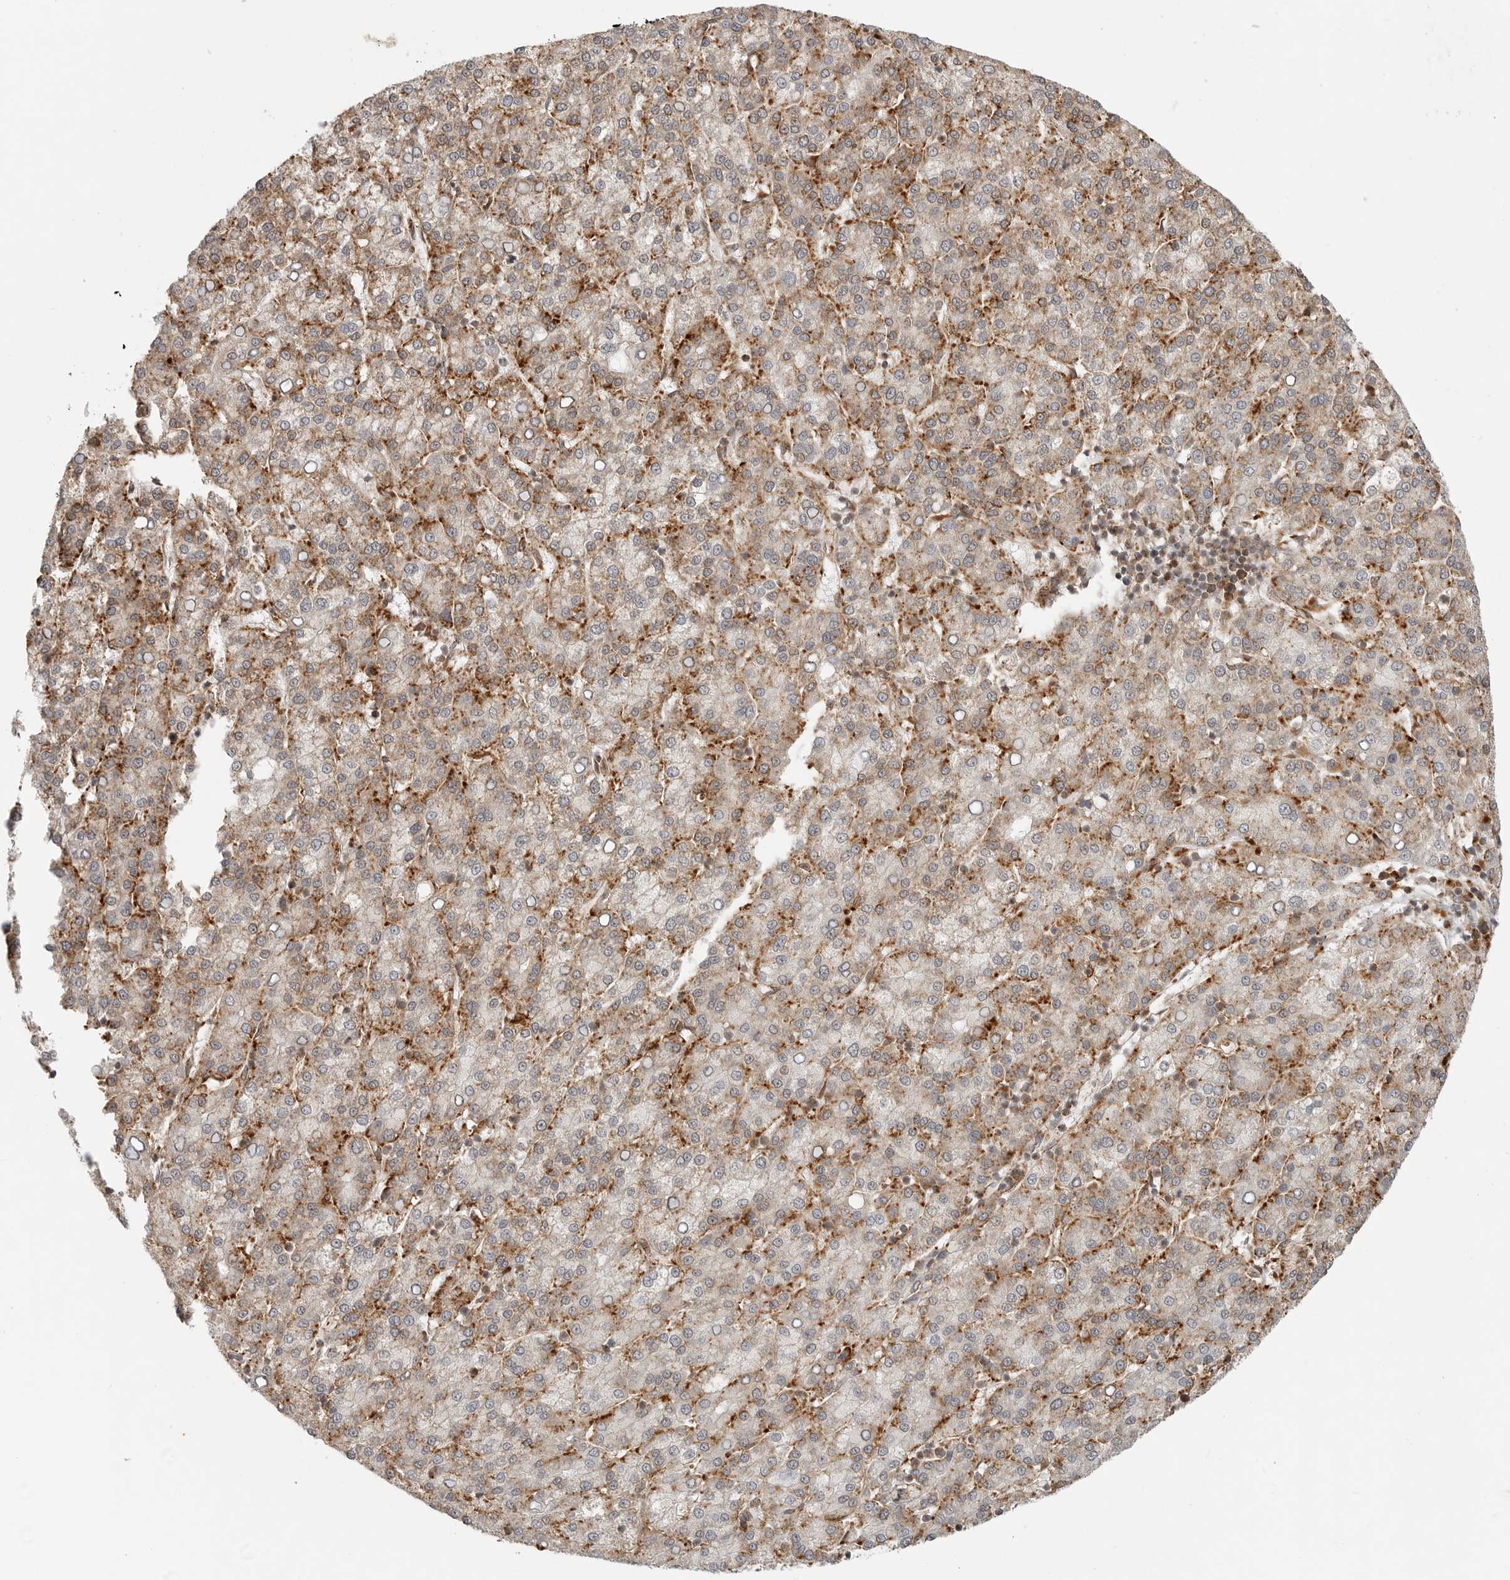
{"staining": {"intensity": "moderate", "quantity": ">75%", "location": "cytoplasmic/membranous"}, "tissue": "liver cancer", "cell_type": "Tumor cells", "image_type": "cancer", "snomed": [{"axis": "morphology", "description": "Carcinoma, Hepatocellular, NOS"}, {"axis": "topography", "description": "Liver"}], "caption": "Immunohistochemical staining of hepatocellular carcinoma (liver) demonstrates medium levels of moderate cytoplasmic/membranous protein staining in about >75% of tumor cells.", "gene": "IDUA", "patient": {"sex": "female", "age": 58}}